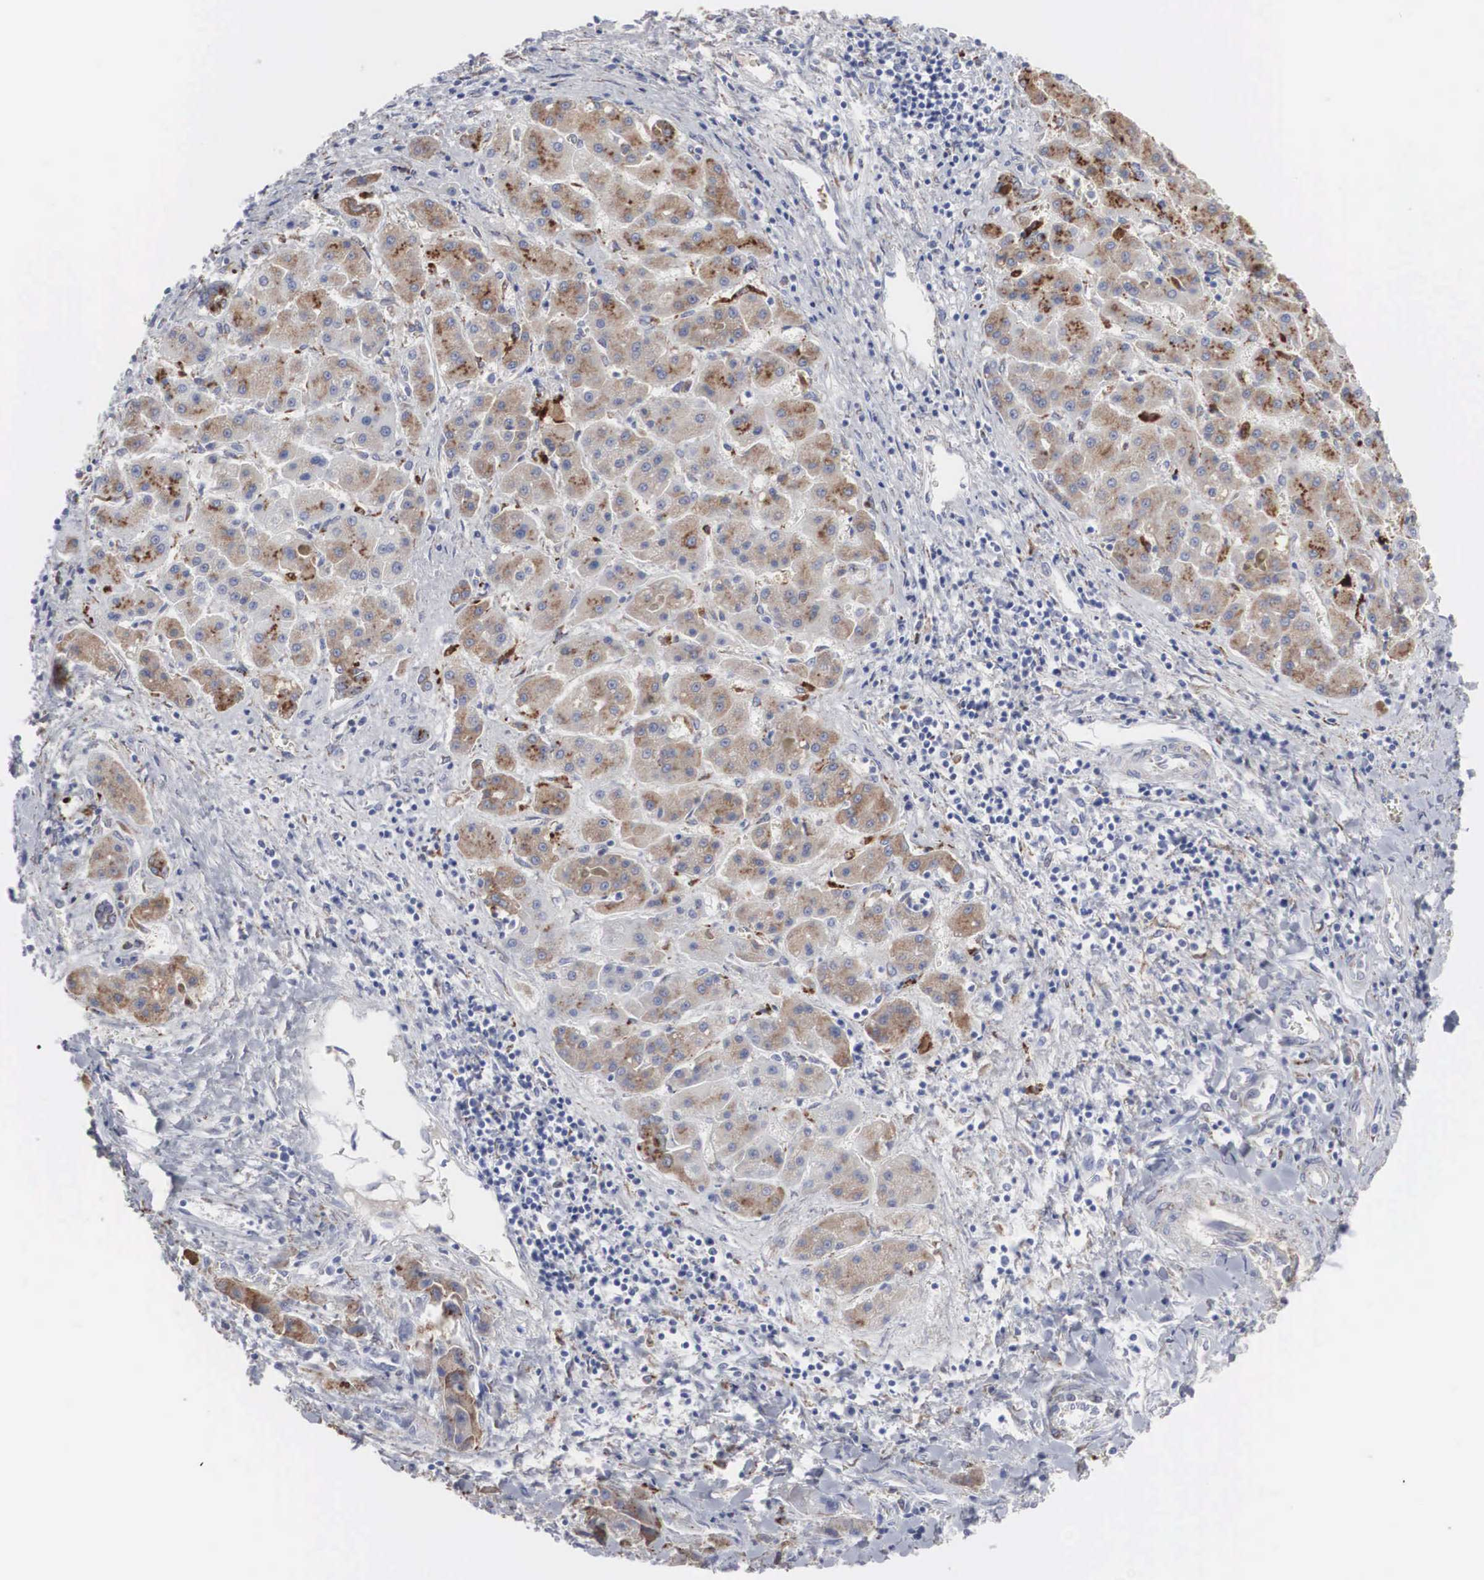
{"staining": {"intensity": "moderate", "quantity": ">75%", "location": "cytoplasmic/membranous"}, "tissue": "liver cancer", "cell_type": "Tumor cells", "image_type": "cancer", "snomed": [{"axis": "morphology", "description": "Carcinoma, Hepatocellular, NOS"}, {"axis": "topography", "description": "Liver"}], "caption": "Immunohistochemical staining of hepatocellular carcinoma (liver) exhibits medium levels of moderate cytoplasmic/membranous protein expression in approximately >75% of tumor cells. (Stains: DAB (3,3'-diaminobenzidine) in brown, nuclei in blue, Microscopy: brightfield microscopy at high magnification).", "gene": "LGALS3BP", "patient": {"sex": "male", "age": 24}}